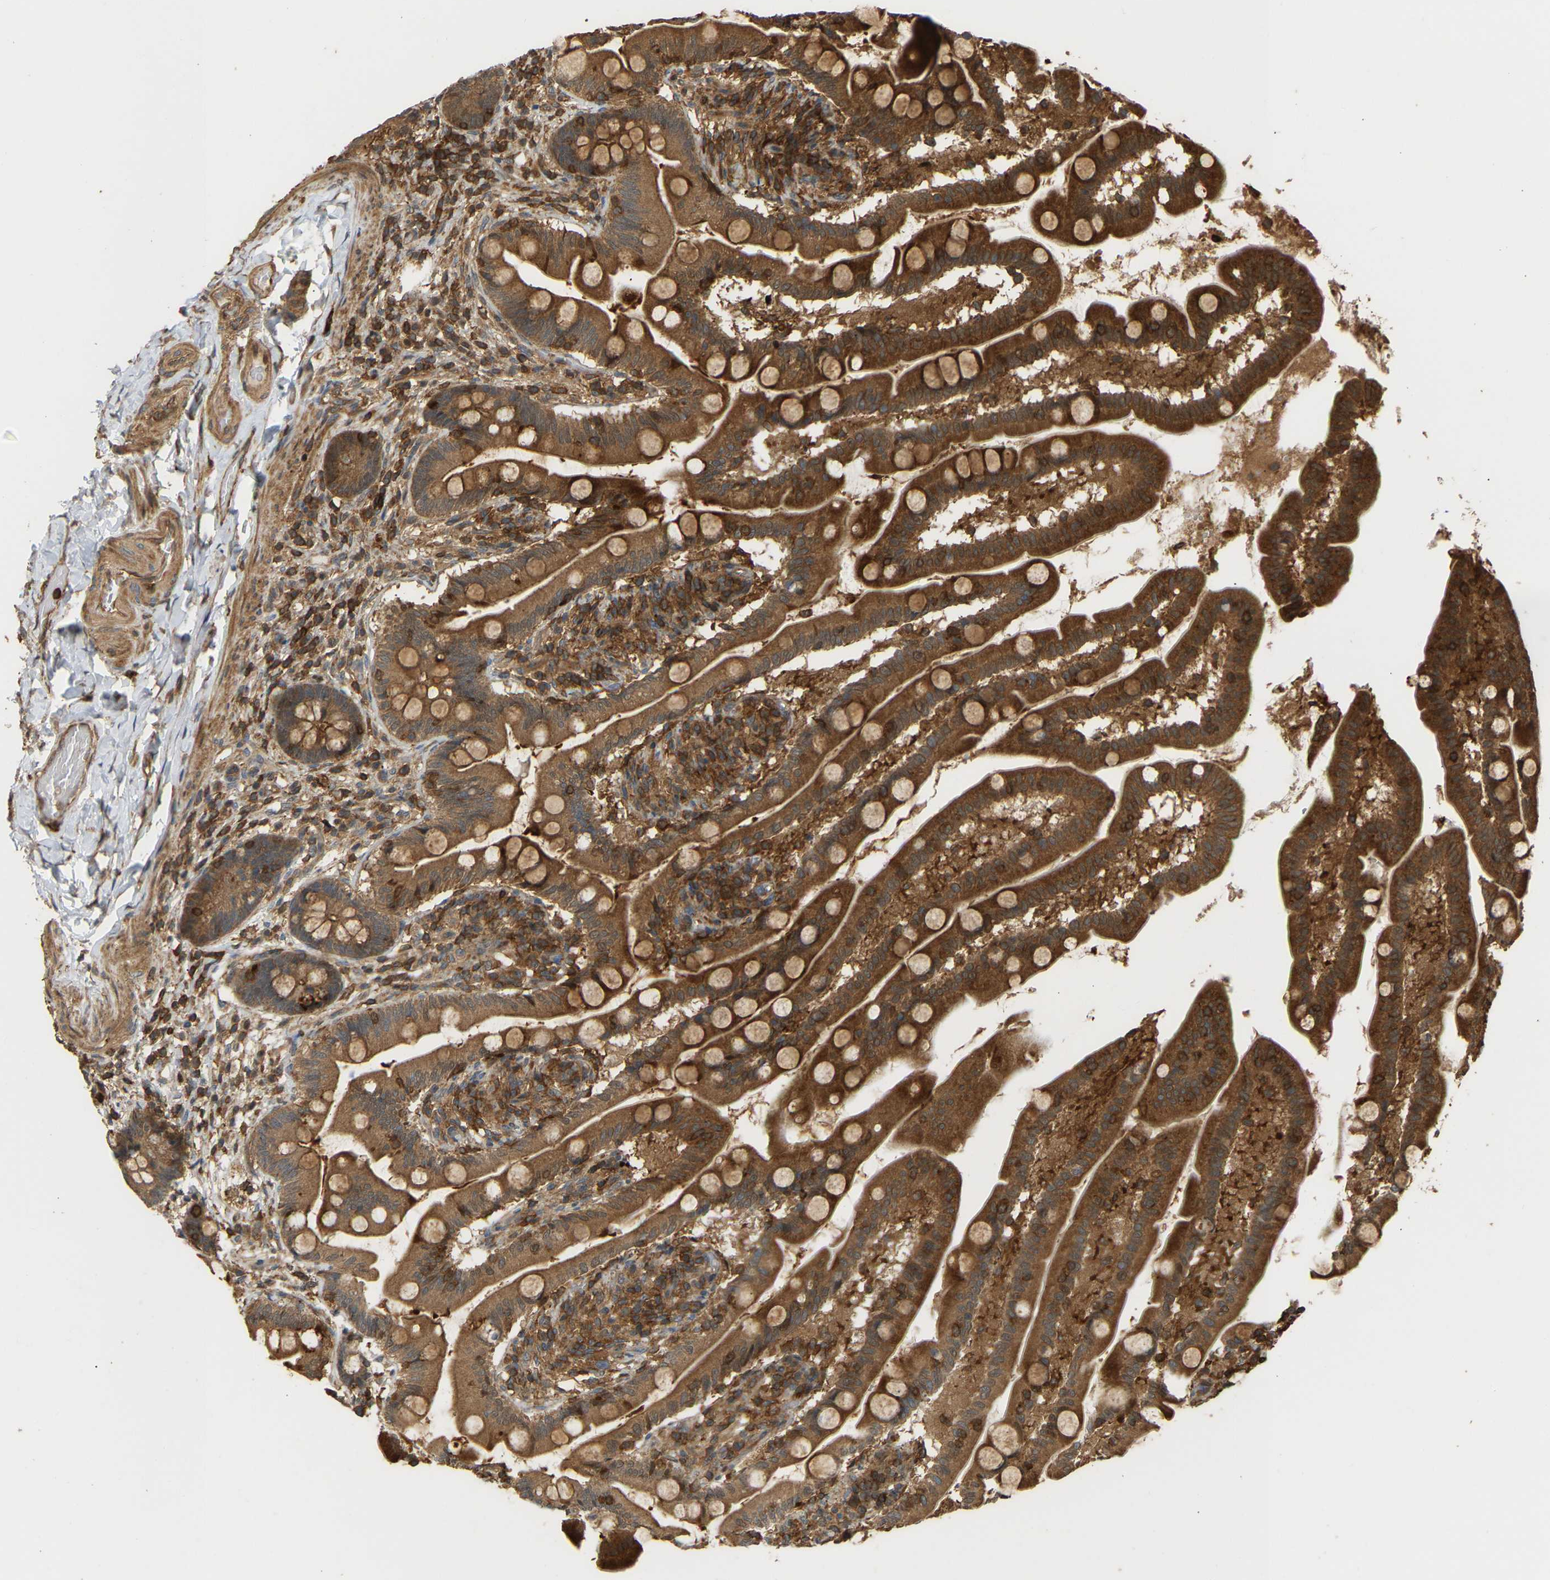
{"staining": {"intensity": "strong", "quantity": ">75%", "location": "cytoplasmic/membranous"}, "tissue": "small intestine", "cell_type": "Glandular cells", "image_type": "normal", "snomed": [{"axis": "morphology", "description": "Normal tissue, NOS"}, {"axis": "topography", "description": "Small intestine"}], "caption": "Immunohistochemistry (DAB) staining of normal human small intestine shows strong cytoplasmic/membranous protein positivity in approximately >75% of glandular cells. The staining was performed using DAB (3,3'-diaminobenzidine) to visualize the protein expression in brown, while the nuclei were stained in blue with hematoxylin (Magnification: 20x).", "gene": "ENSG00000282218", "patient": {"sex": "female", "age": 56}}